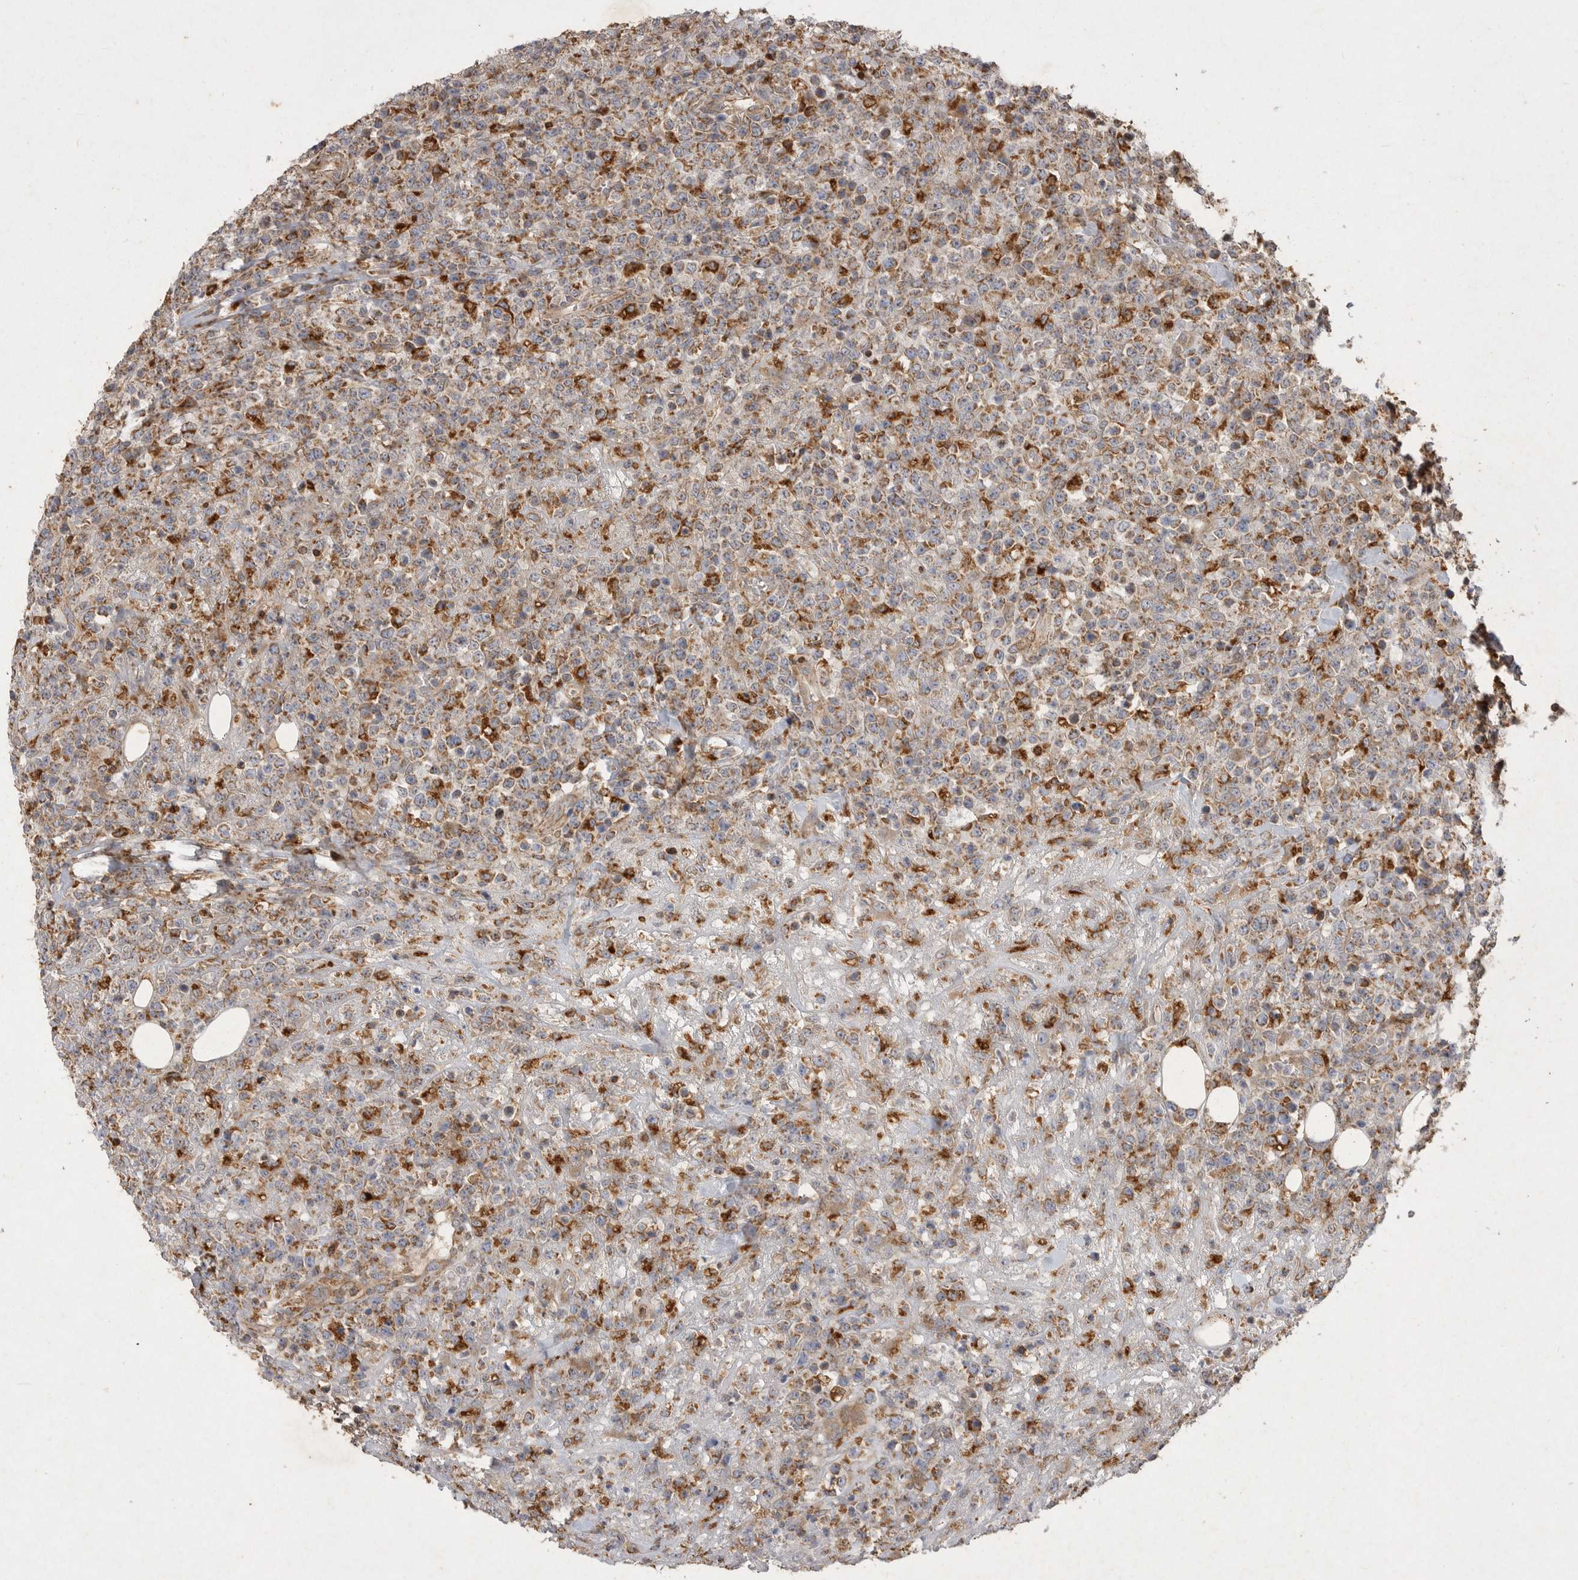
{"staining": {"intensity": "moderate", "quantity": ">75%", "location": "cytoplasmic/membranous"}, "tissue": "lymphoma", "cell_type": "Tumor cells", "image_type": "cancer", "snomed": [{"axis": "morphology", "description": "Malignant lymphoma, non-Hodgkin's type, High grade"}, {"axis": "topography", "description": "Colon"}], "caption": "Tumor cells exhibit medium levels of moderate cytoplasmic/membranous staining in about >75% of cells in human lymphoma.", "gene": "MRPL41", "patient": {"sex": "female", "age": 53}}